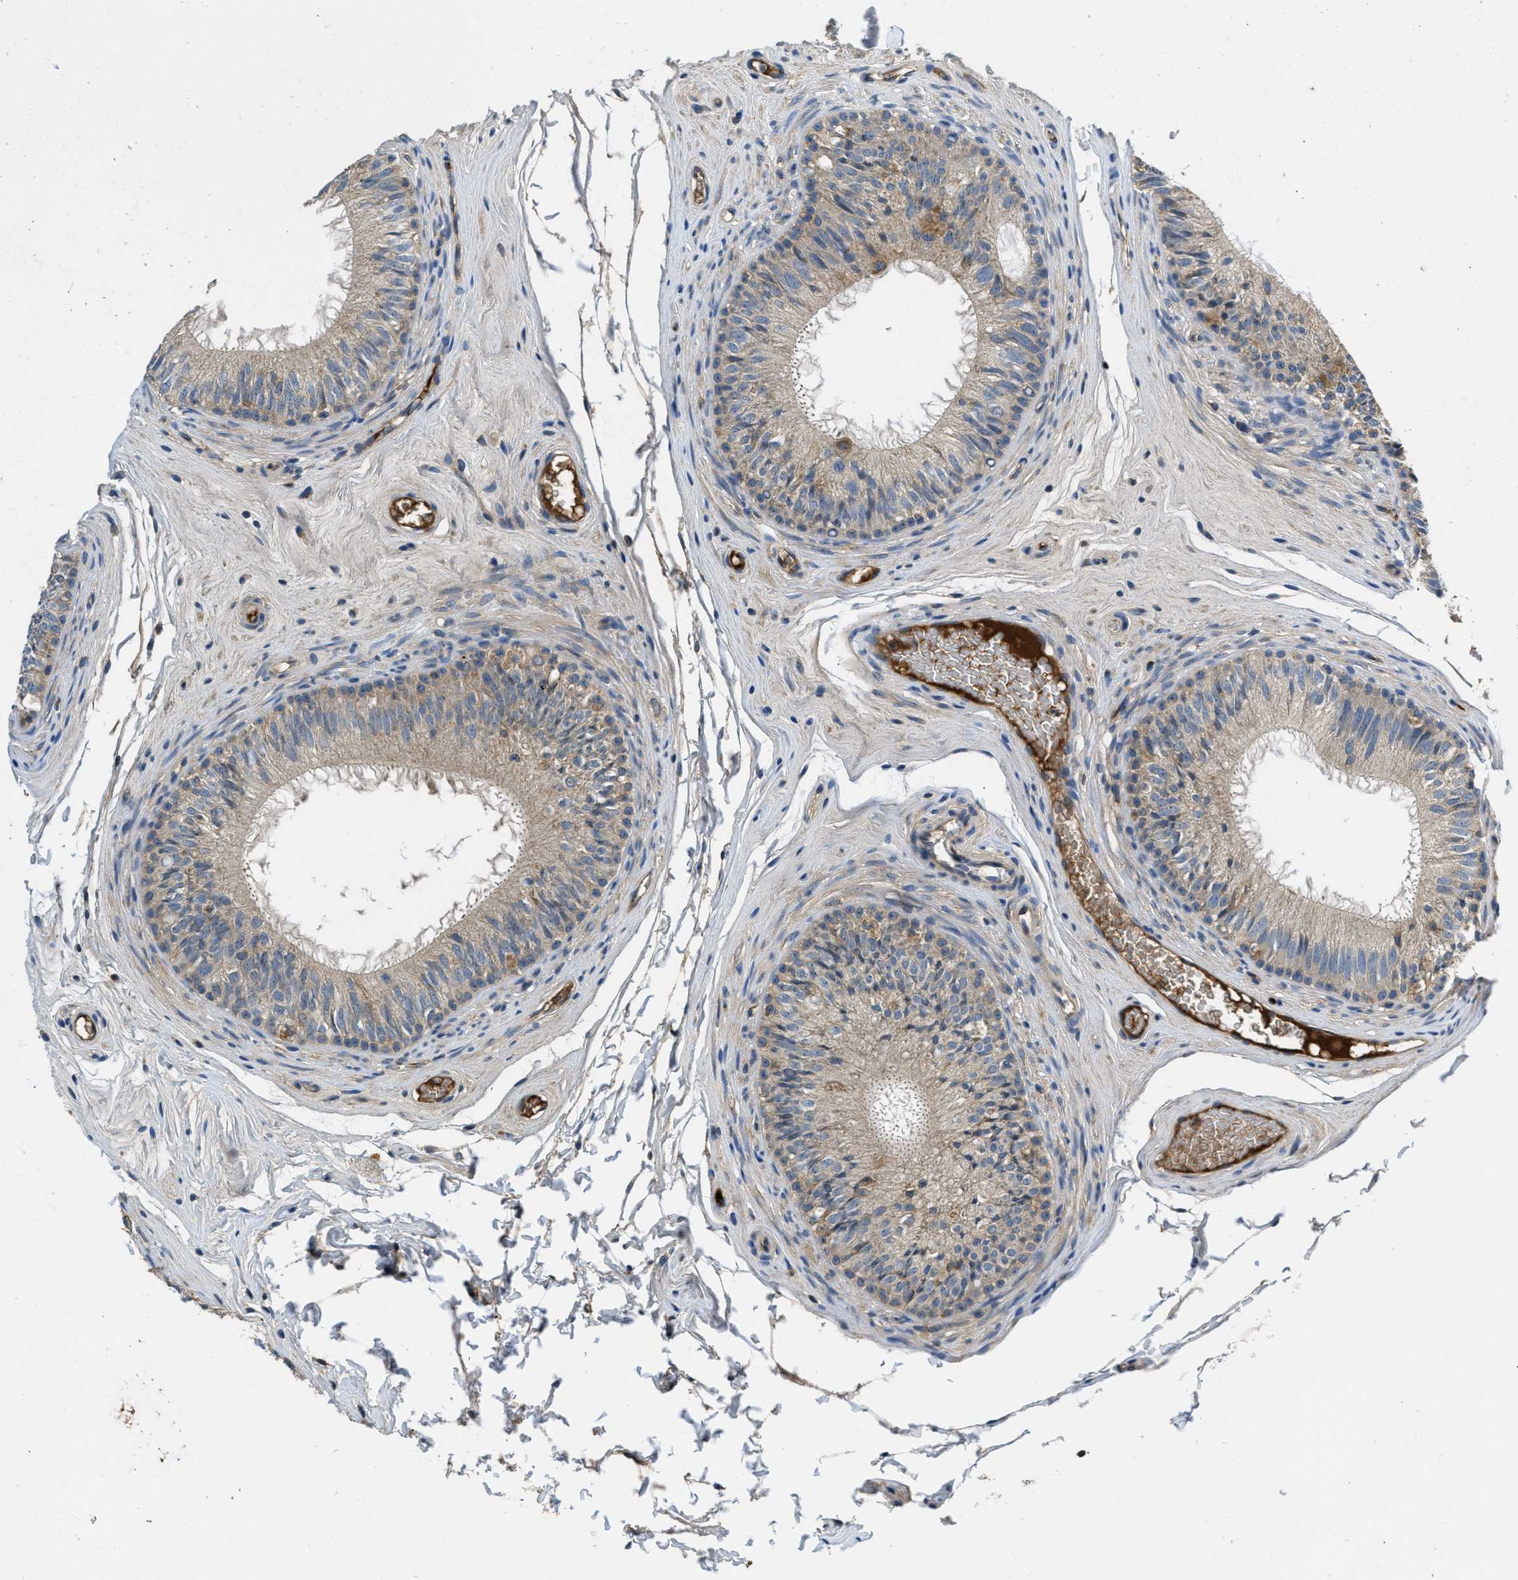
{"staining": {"intensity": "weak", "quantity": "25%-75%", "location": "cytoplasmic/membranous"}, "tissue": "epididymis", "cell_type": "Glandular cells", "image_type": "normal", "snomed": [{"axis": "morphology", "description": "Normal tissue, NOS"}, {"axis": "topography", "description": "Testis"}, {"axis": "topography", "description": "Epididymis"}], "caption": "Immunohistochemical staining of unremarkable epididymis exhibits weak cytoplasmic/membranous protein positivity in approximately 25%-75% of glandular cells. The staining is performed using DAB (3,3'-diaminobenzidine) brown chromogen to label protein expression. The nuclei are counter-stained blue using hematoxylin.", "gene": "GALK1", "patient": {"sex": "male", "age": 36}}